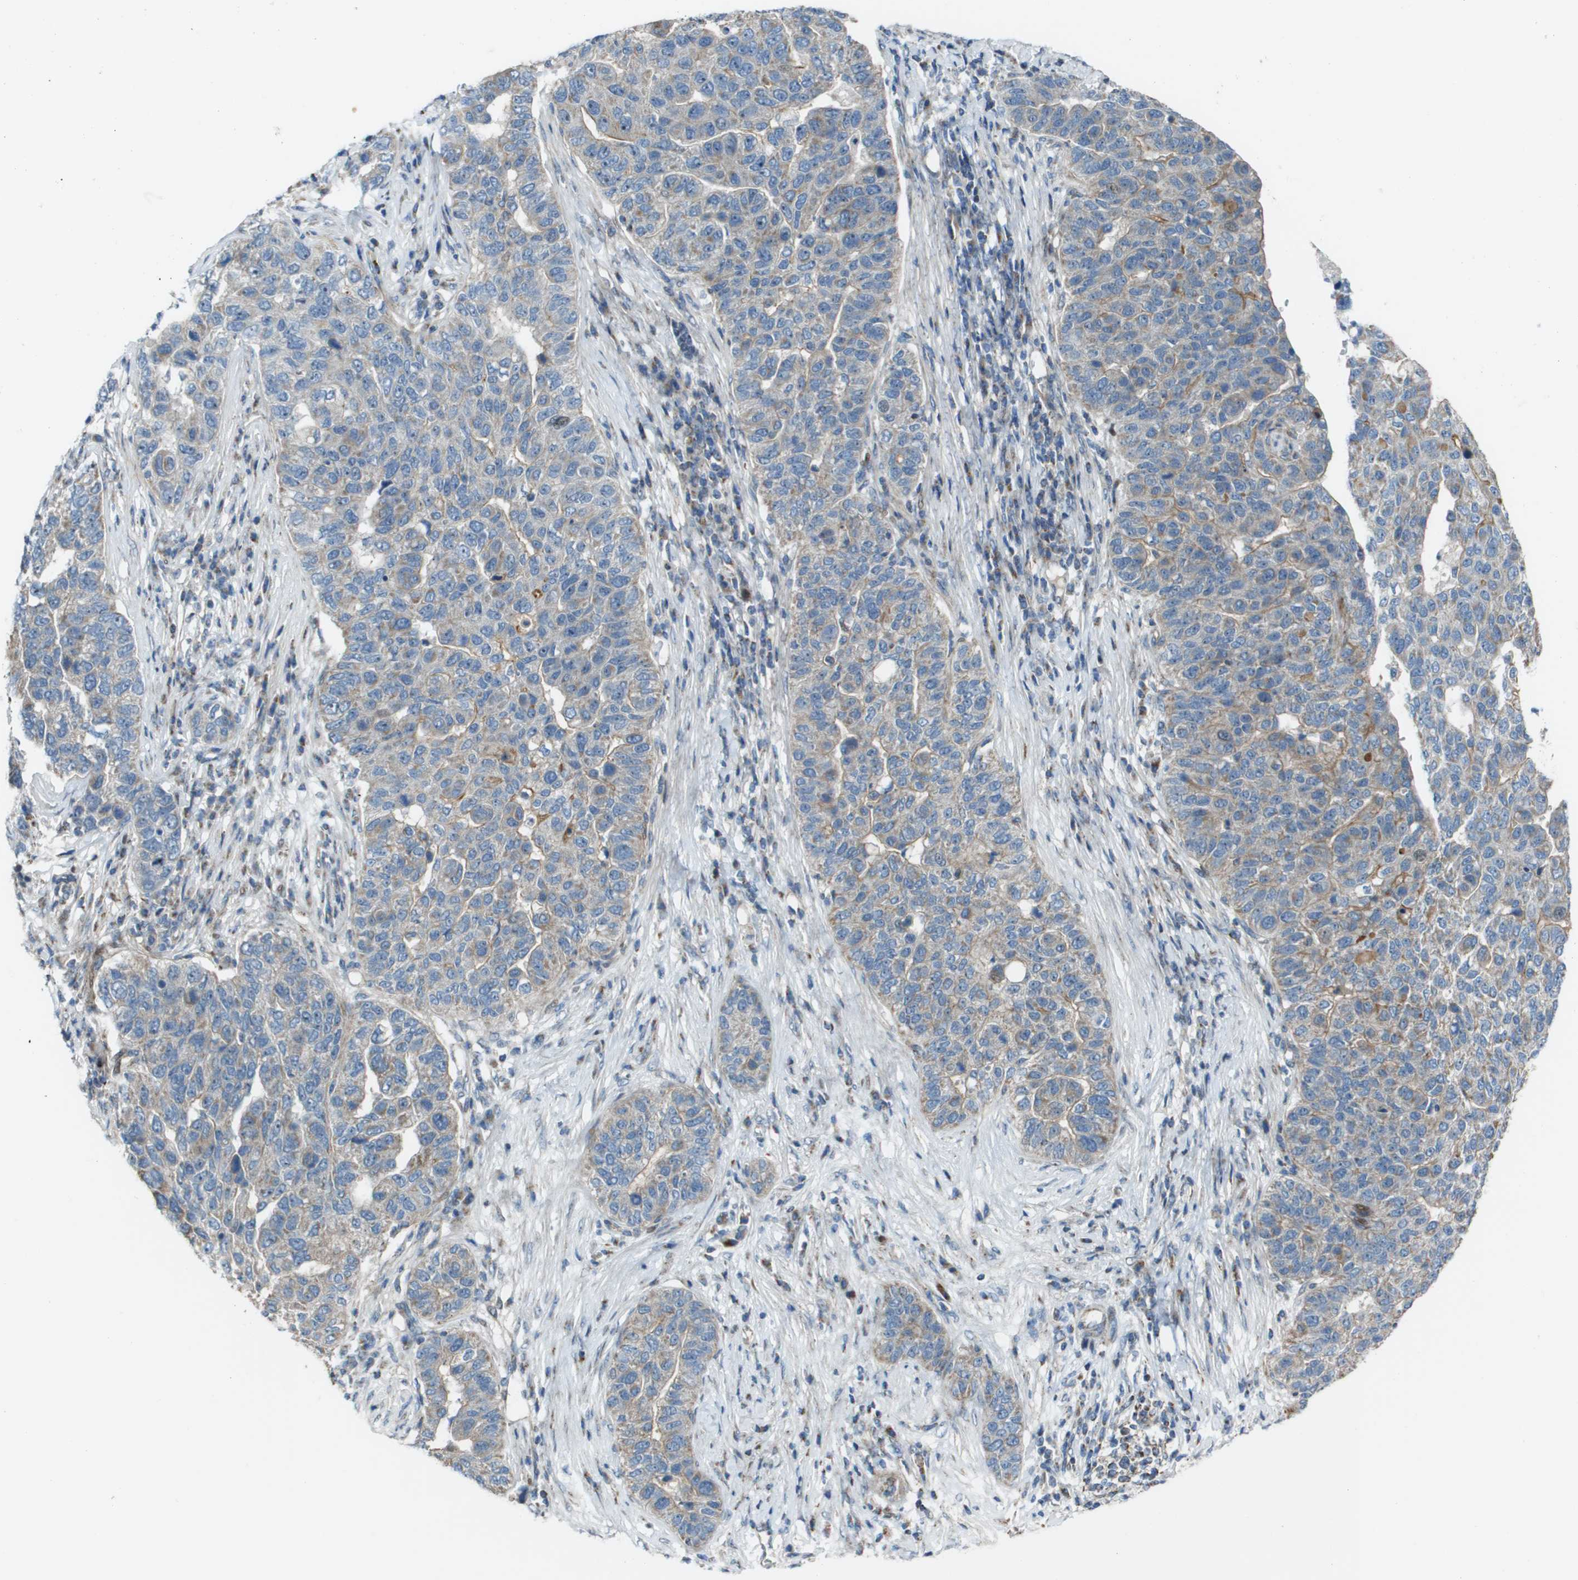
{"staining": {"intensity": "weak", "quantity": "<25%", "location": "cytoplasmic/membranous"}, "tissue": "pancreatic cancer", "cell_type": "Tumor cells", "image_type": "cancer", "snomed": [{"axis": "morphology", "description": "Adenocarcinoma, NOS"}, {"axis": "topography", "description": "Pancreas"}], "caption": "The photomicrograph displays no significant positivity in tumor cells of adenocarcinoma (pancreatic).", "gene": "MGAT3", "patient": {"sex": "female", "age": 61}}